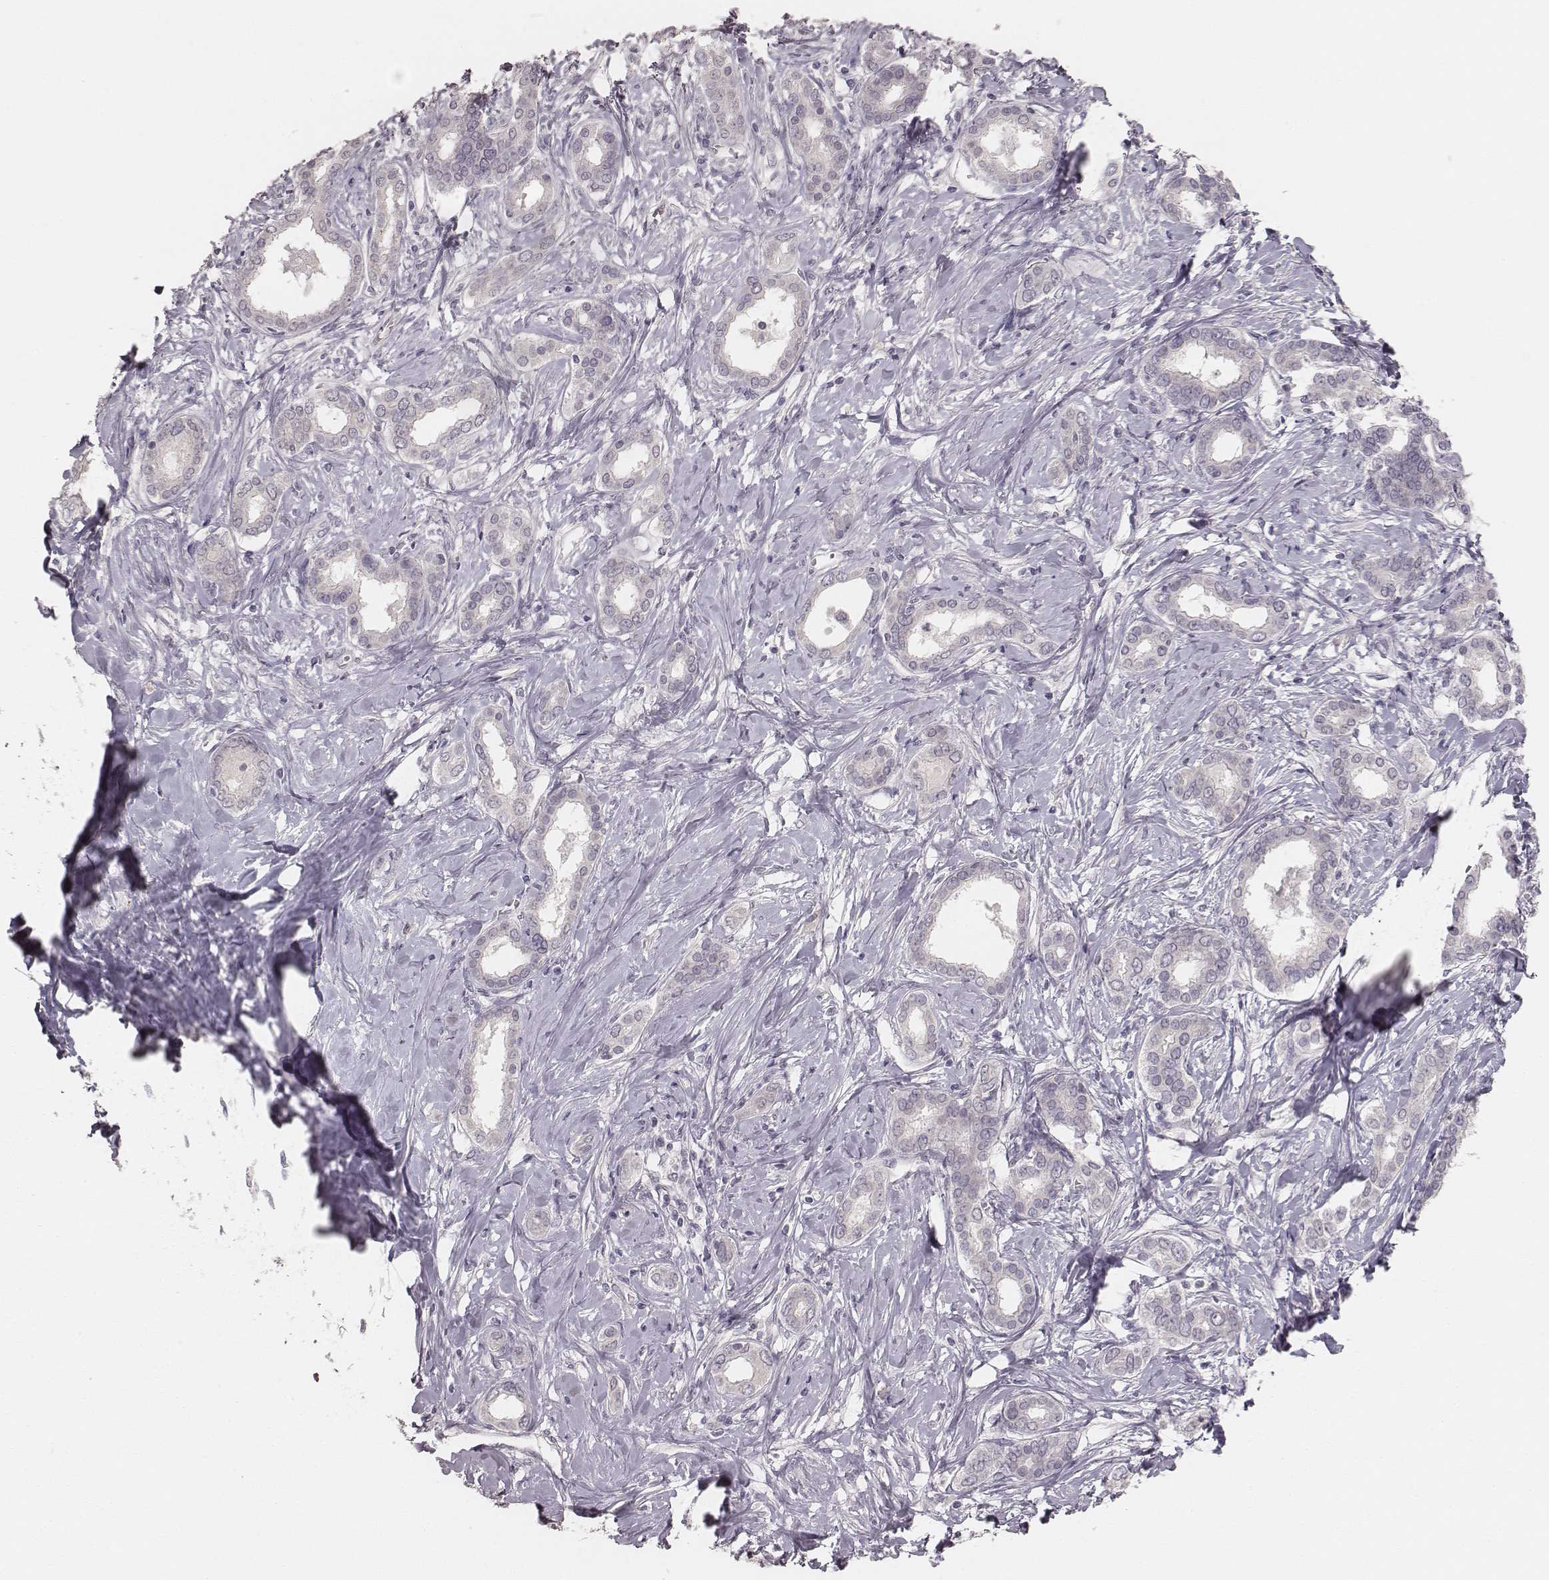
{"staining": {"intensity": "negative", "quantity": "none", "location": "none"}, "tissue": "liver cancer", "cell_type": "Tumor cells", "image_type": "cancer", "snomed": [{"axis": "morphology", "description": "Cholangiocarcinoma"}, {"axis": "topography", "description": "Liver"}], "caption": "A histopathology image of cholangiocarcinoma (liver) stained for a protein exhibits no brown staining in tumor cells.", "gene": "LY6K", "patient": {"sex": "female", "age": 47}}